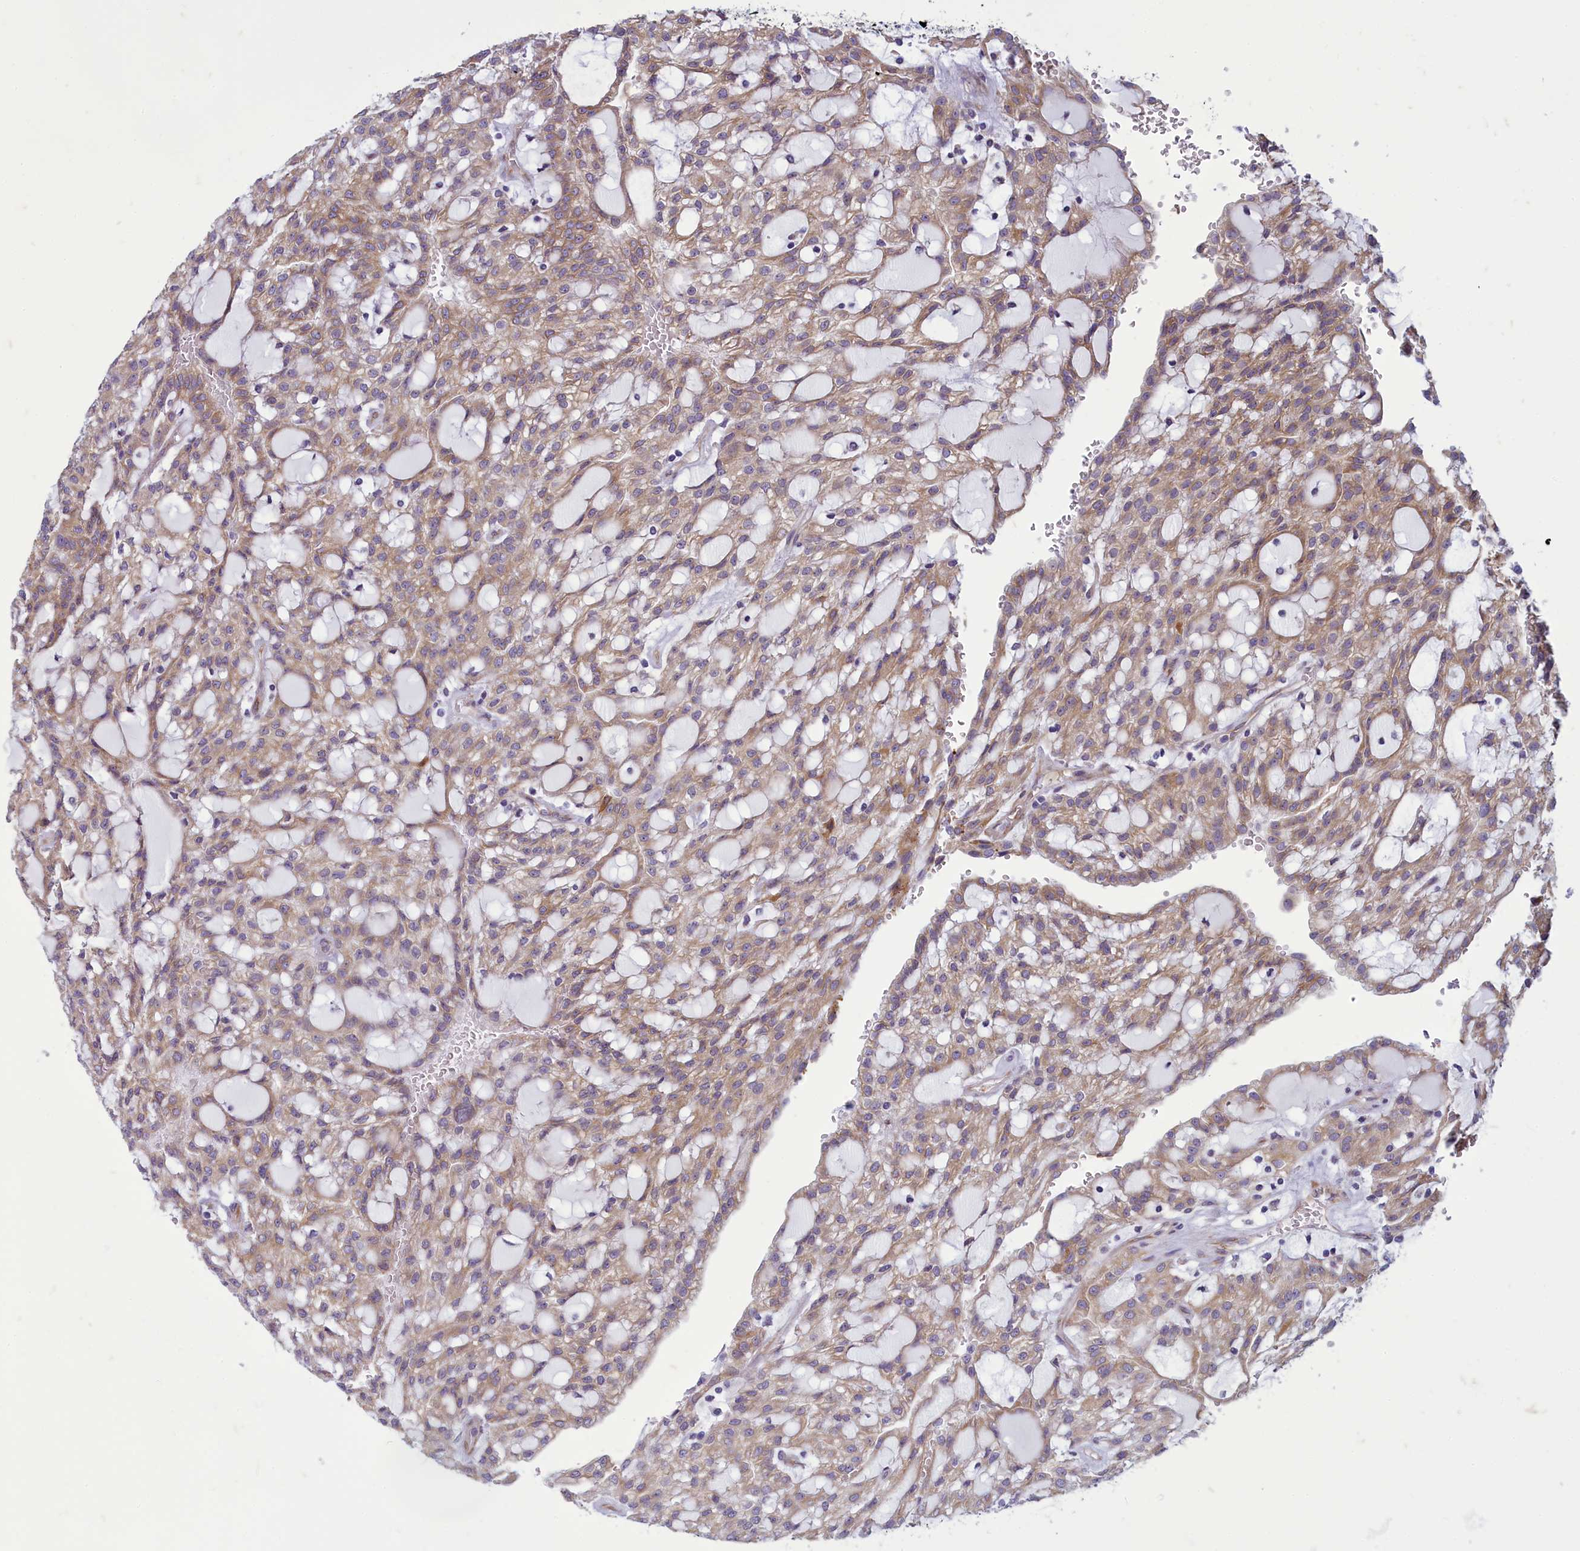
{"staining": {"intensity": "weak", "quantity": ">75%", "location": "cytoplasmic/membranous"}, "tissue": "renal cancer", "cell_type": "Tumor cells", "image_type": "cancer", "snomed": [{"axis": "morphology", "description": "Adenocarcinoma, NOS"}, {"axis": "topography", "description": "Kidney"}], "caption": "Human adenocarcinoma (renal) stained for a protein (brown) demonstrates weak cytoplasmic/membranous positive positivity in approximately >75% of tumor cells.", "gene": "CENATAC", "patient": {"sex": "male", "age": 63}}